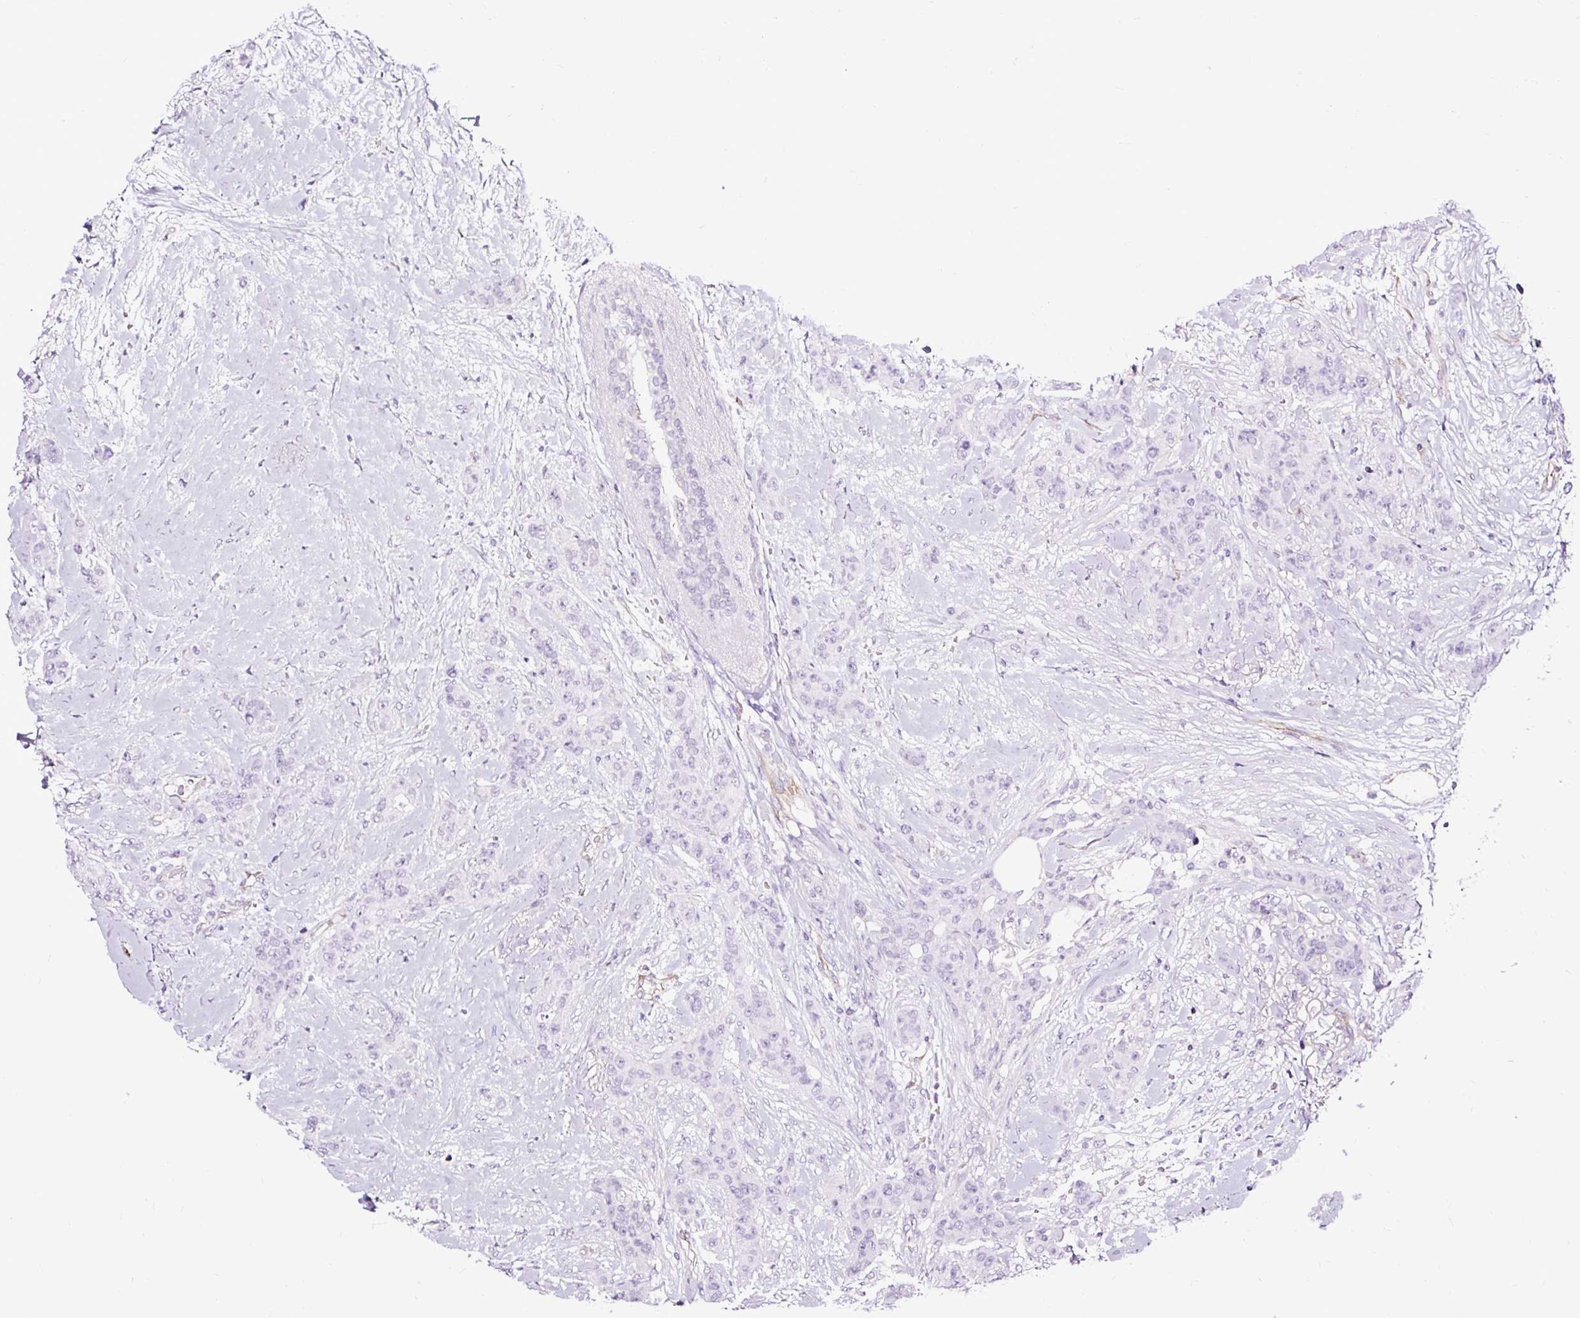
{"staining": {"intensity": "negative", "quantity": "none", "location": "none"}, "tissue": "breast cancer", "cell_type": "Tumor cells", "image_type": "cancer", "snomed": [{"axis": "morphology", "description": "Duct carcinoma"}, {"axis": "topography", "description": "Breast"}], "caption": "Immunohistochemistry (IHC) photomicrograph of neoplastic tissue: human breast cancer (invasive ductal carcinoma) stained with DAB displays no significant protein staining in tumor cells.", "gene": "SLC7A8", "patient": {"sex": "female", "age": 40}}